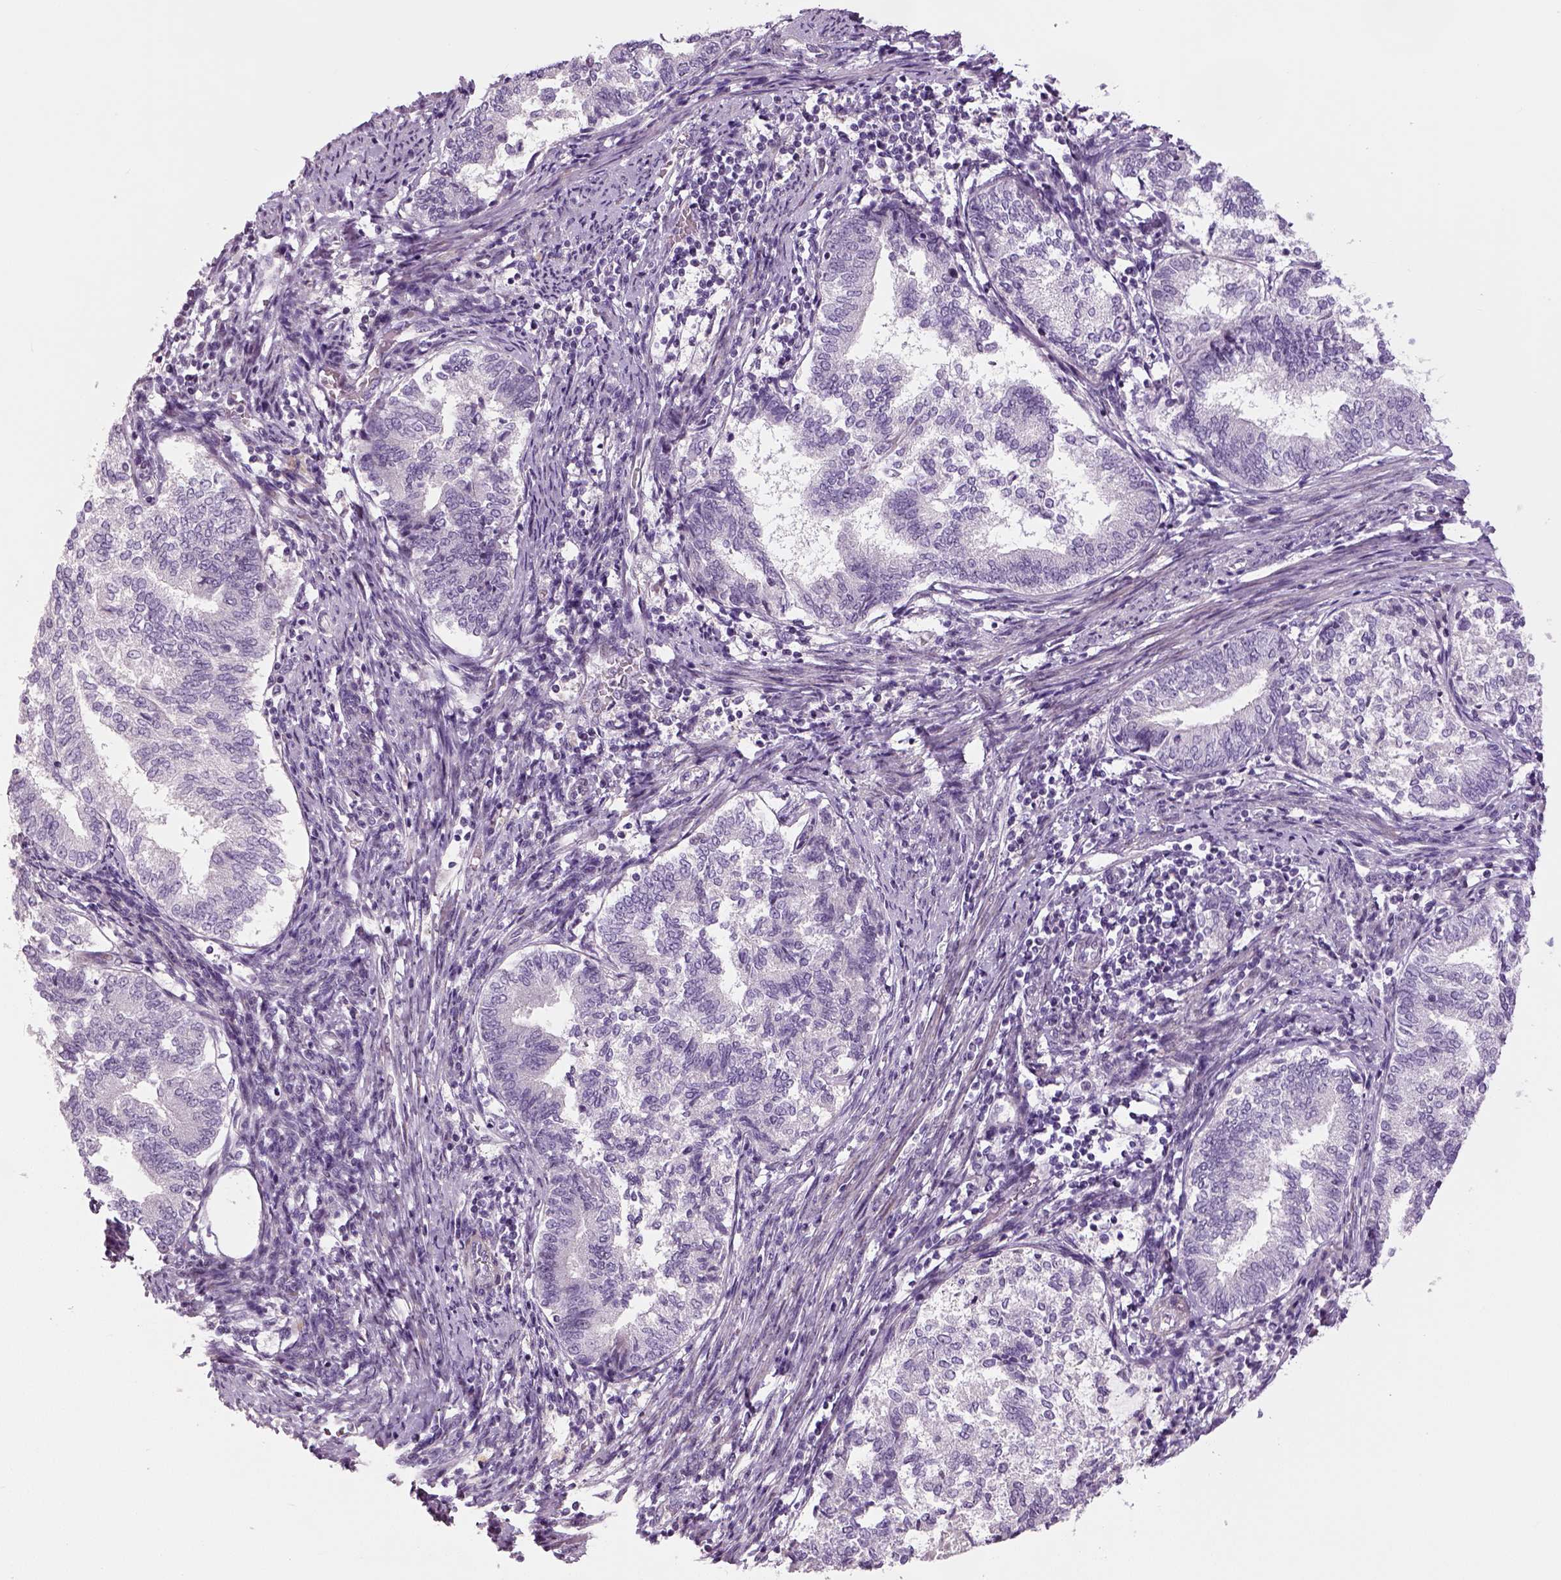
{"staining": {"intensity": "negative", "quantity": "none", "location": "none"}, "tissue": "endometrial cancer", "cell_type": "Tumor cells", "image_type": "cancer", "snomed": [{"axis": "morphology", "description": "Adenocarcinoma, NOS"}, {"axis": "topography", "description": "Endometrium"}], "caption": "Adenocarcinoma (endometrial) was stained to show a protein in brown. There is no significant staining in tumor cells.", "gene": "NECAB1", "patient": {"sex": "female", "age": 65}}